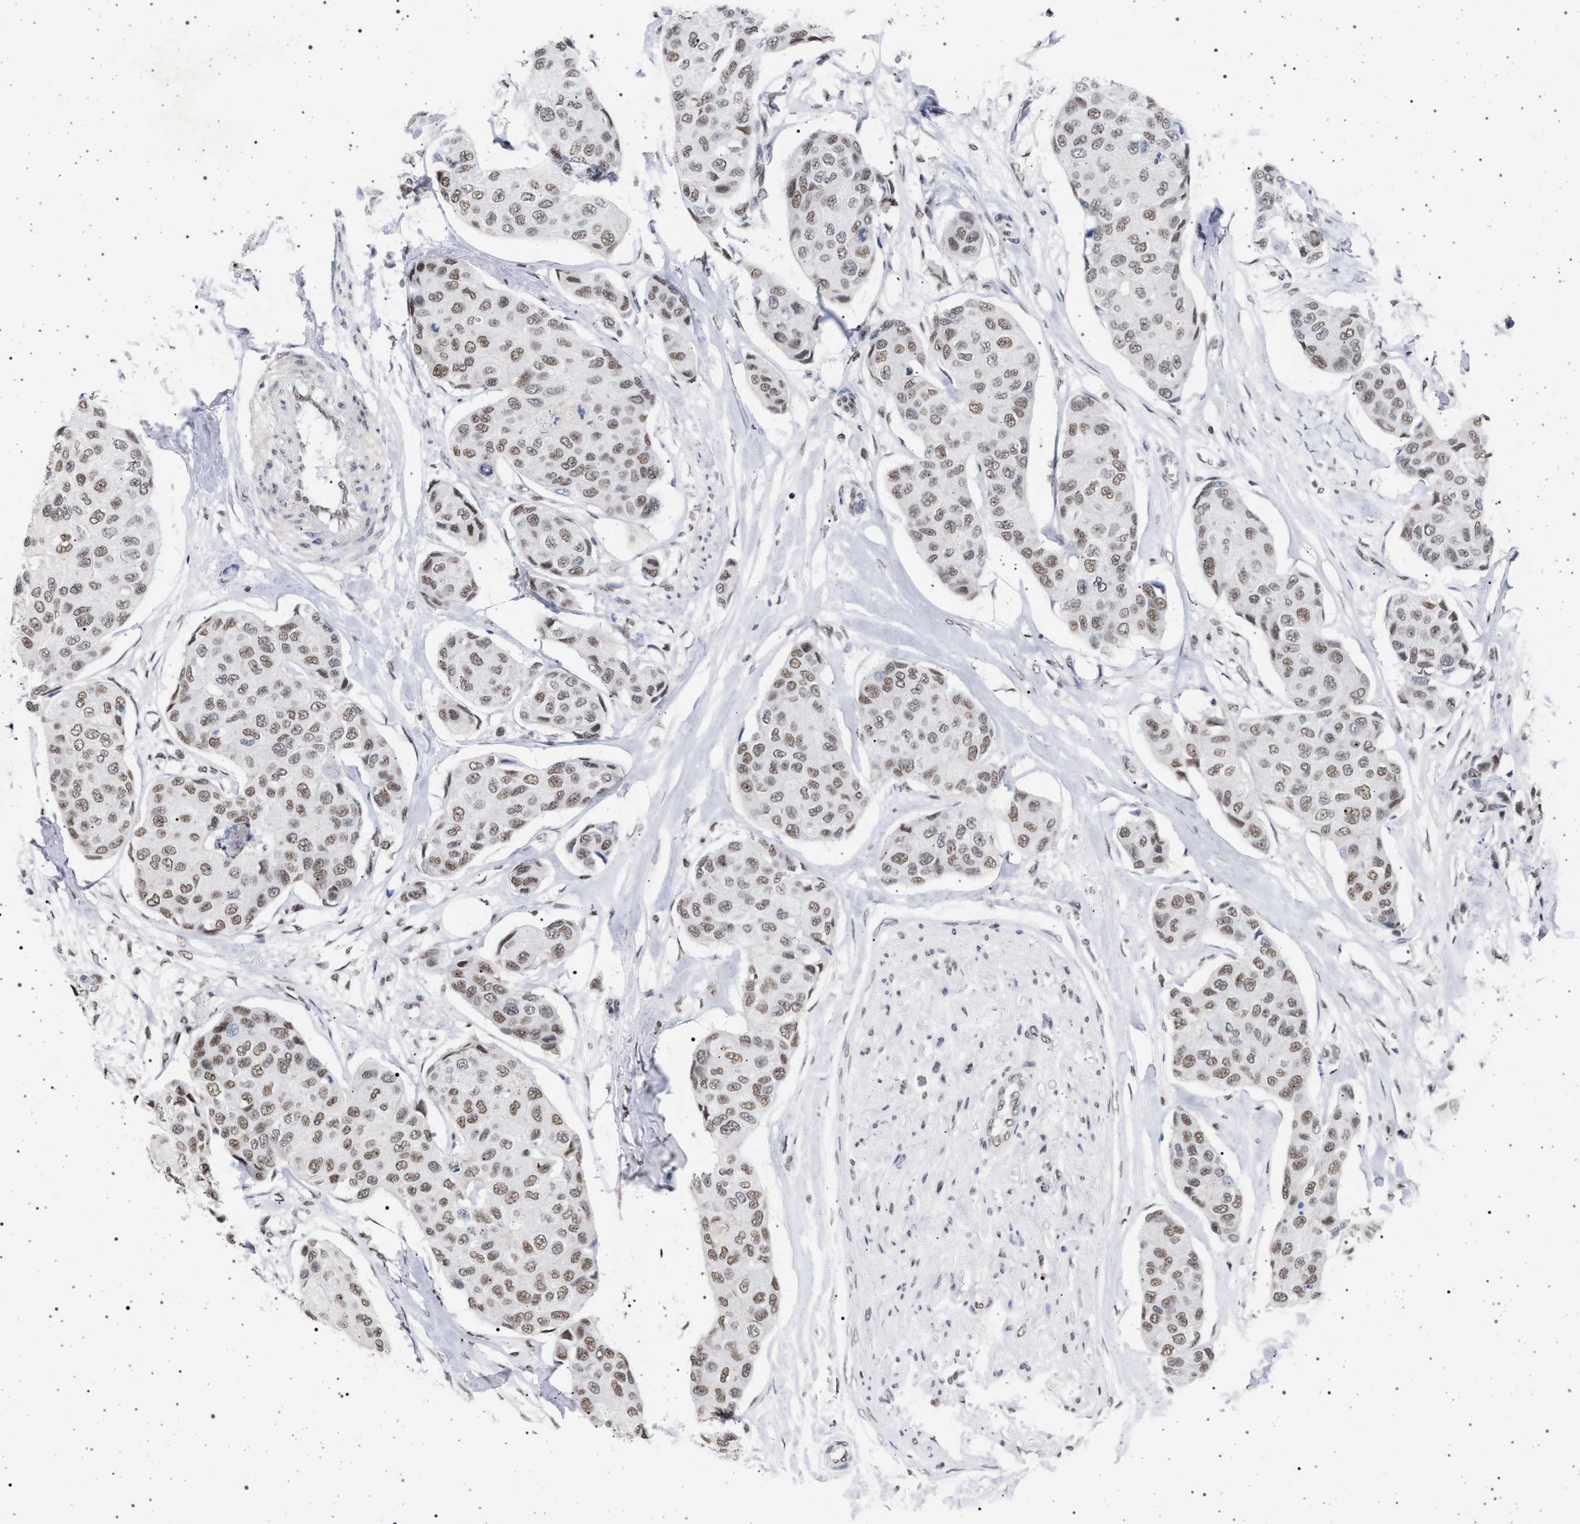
{"staining": {"intensity": "weak", "quantity": ">75%", "location": "nuclear"}, "tissue": "breast cancer", "cell_type": "Tumor cells", "image_type": "cancer", "snomed": [{"axis": "morphology", "description": "Duct carcinoma"}, {"axis": "topography", "description": "Breast"}], "caption": "A photomicrograph showing weak nuclear positivity in about >75% of tumor cells in intraductal carcinoma (breast), as visualized by brown immunohistochemical staining.", "gene": "PHF12", "patient": {"sex": "female", "age": 80}}